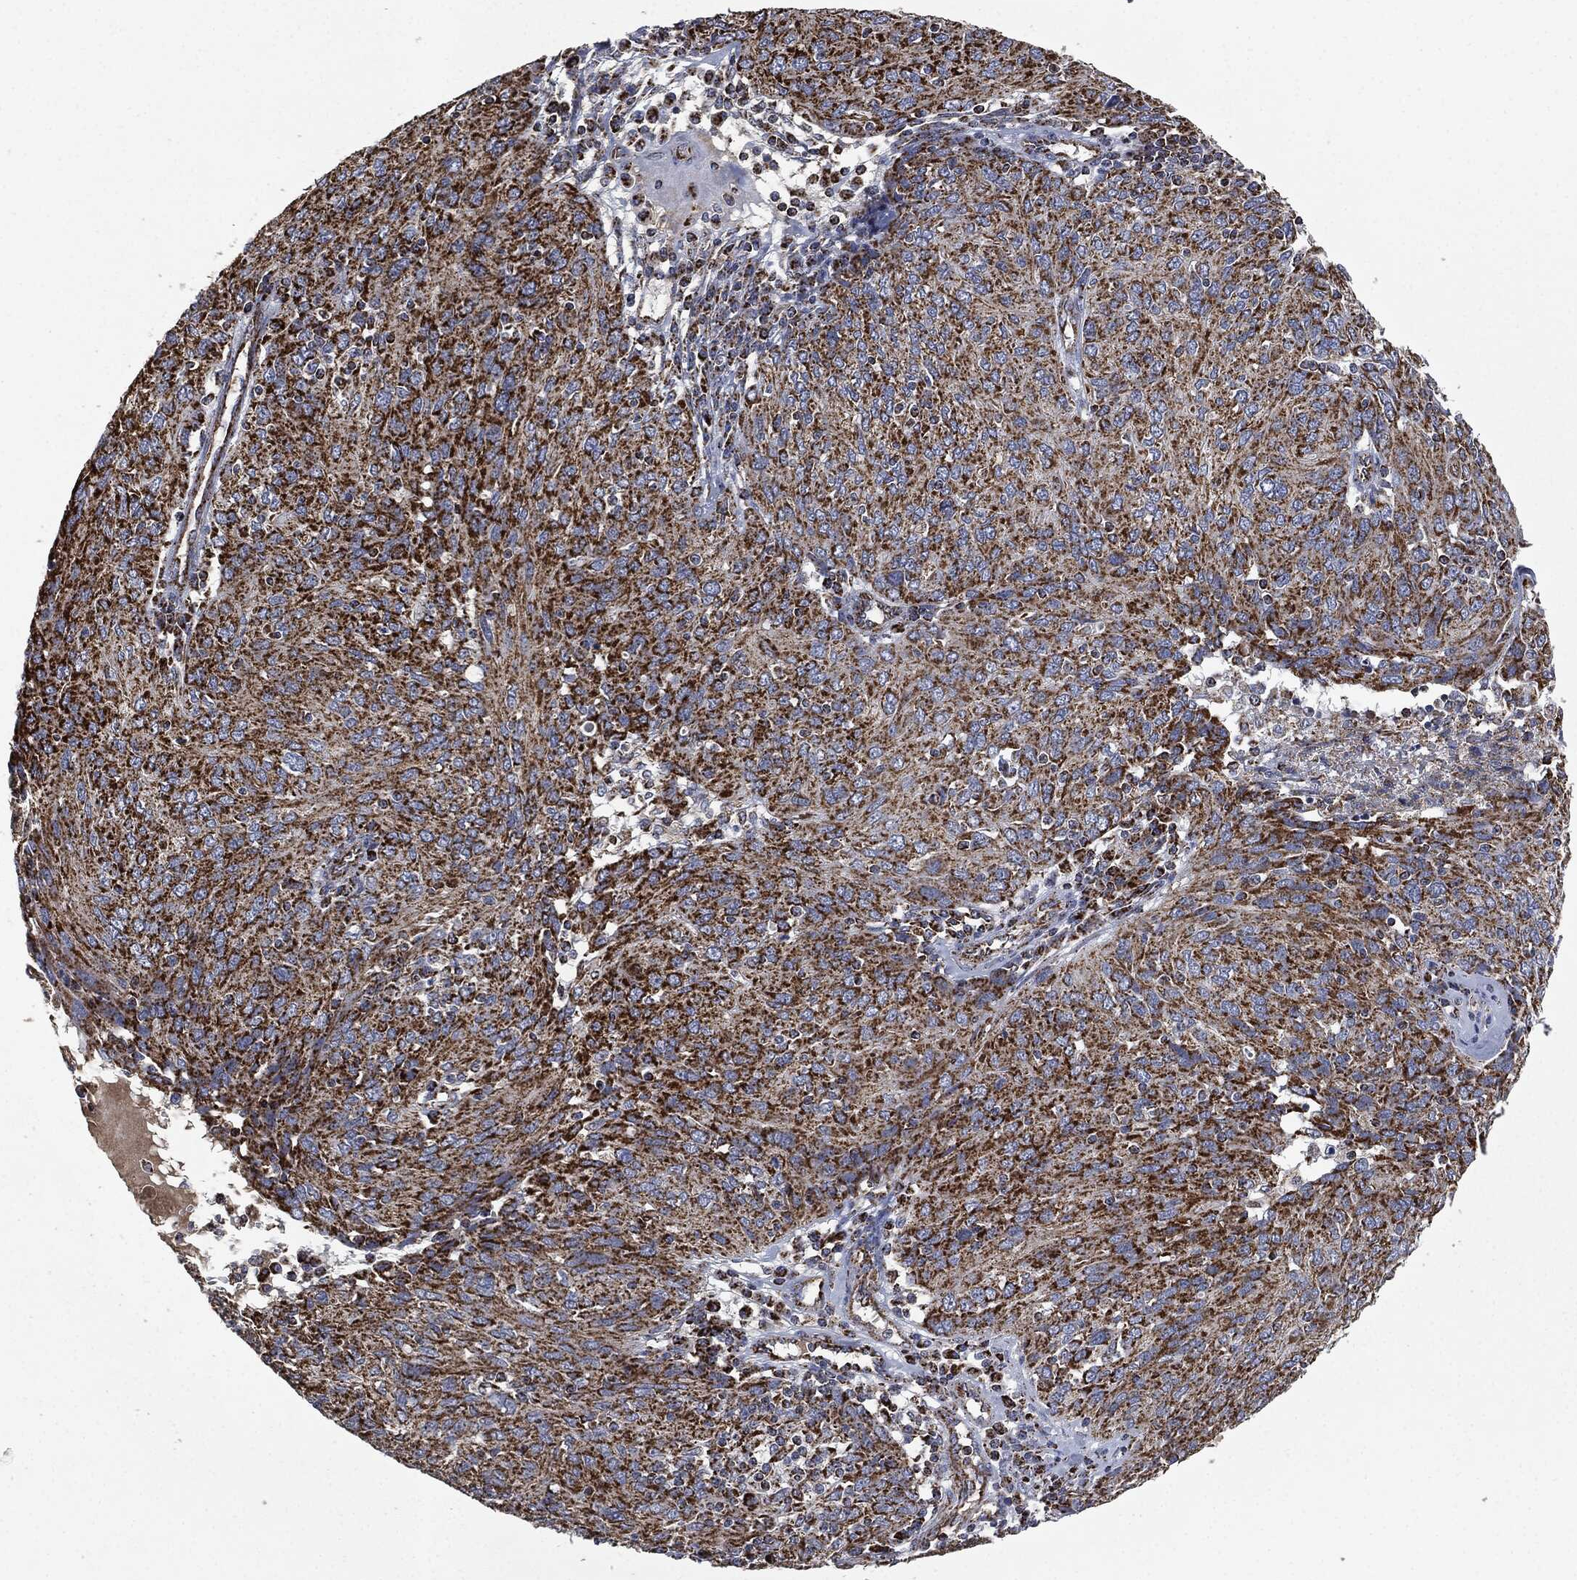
{"staining": {"intensity": "strong", "quantity": ">75%", "location": "cytoplasmic/membranous"}, "tissue": "ovarian cancer", "cell_type": "Tumor cells", "image_type": "cancer", "snomed": [{"axis": "morphology", "description": "Carcinoma, endometroid"}, {"axis": "topography", "description": "Ovary"}], "caption": "High-power microscopy captured an IHC histopathology image of ovarian endometroid carcinoma, revealing strong cytoplasmic/membranous staining in approximately >75% of tumor cells.", "gene": "RYK", "patient": {"sex": "female", "age": 50}}